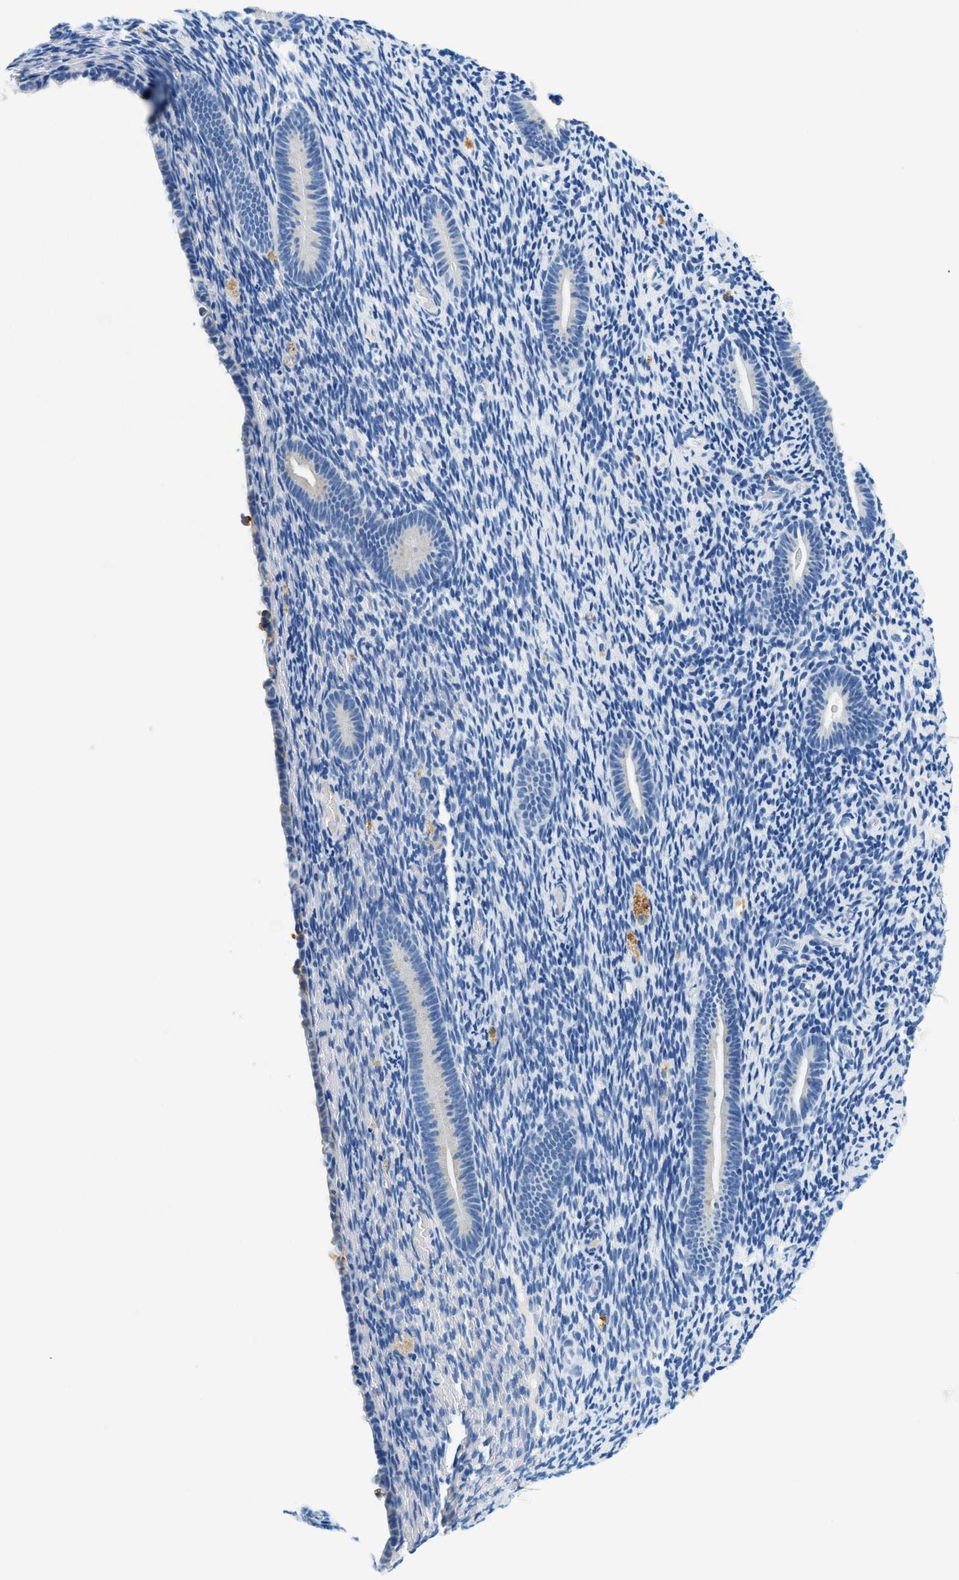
{"staining": {"intensity": "negative", "quantity": "none", "location": "none"}, "tissue": "endometrium", "cell_type": "Cells in endometrial stroma", "image_type": "normal", "snomed": [{"axis": "morphology", "description": "Normal tissue, NOS"}, {"axis": "topography", "description": "Endometrium"}], "caption": "DAB (3,3'-diaminobenzidine) immunohistochemical staining of benign endometrium demonstrates no significant staining in cells in endometrial stroma. (DAB (3,3'-diaminobenzidine) immunohistochemistry, high magnification).", "gene": "STXBP2", "patient": {"sex": "female", "age": 51}}